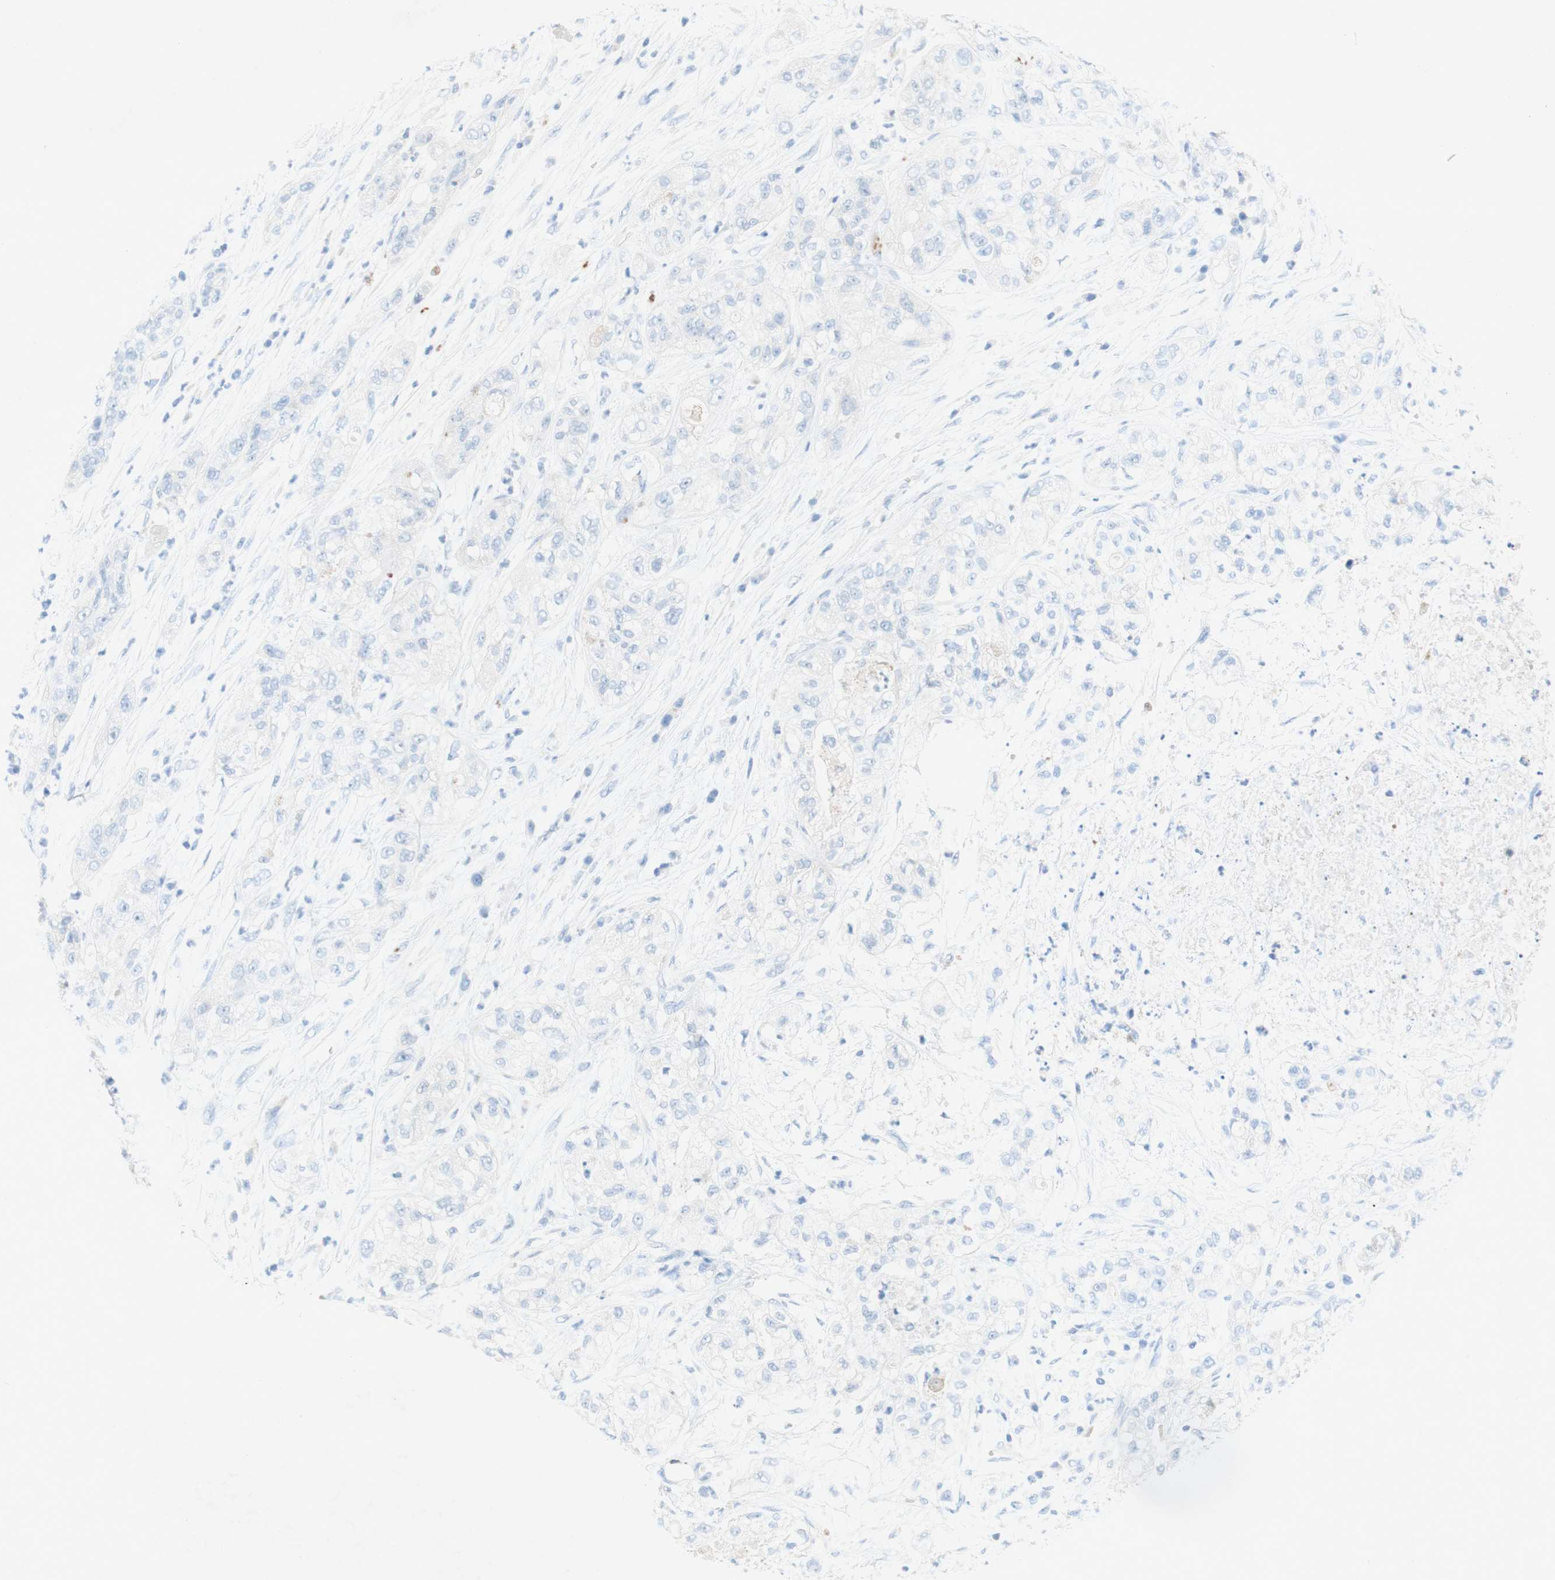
{"staining": {"intensity": "negative", "quantity": "none", "location": "none"}, "tissue": "pancreatic cancer", "cell_type": "Tumor cells", "image_type": "cancer", "snomed": [{"axis": "morphology", "description": "Adenocarcinoma, NOS"}, {"axis": "topography", "description": "Pancreas"}], "caption": "Pancreatic cancer (adenocarcinoma) stained for a protein using immunohistochemistry (IHC) reveals no positivity tumor cells.", "gene": "POLR2J3", "patient": {"sex": "female", "age": 78}}